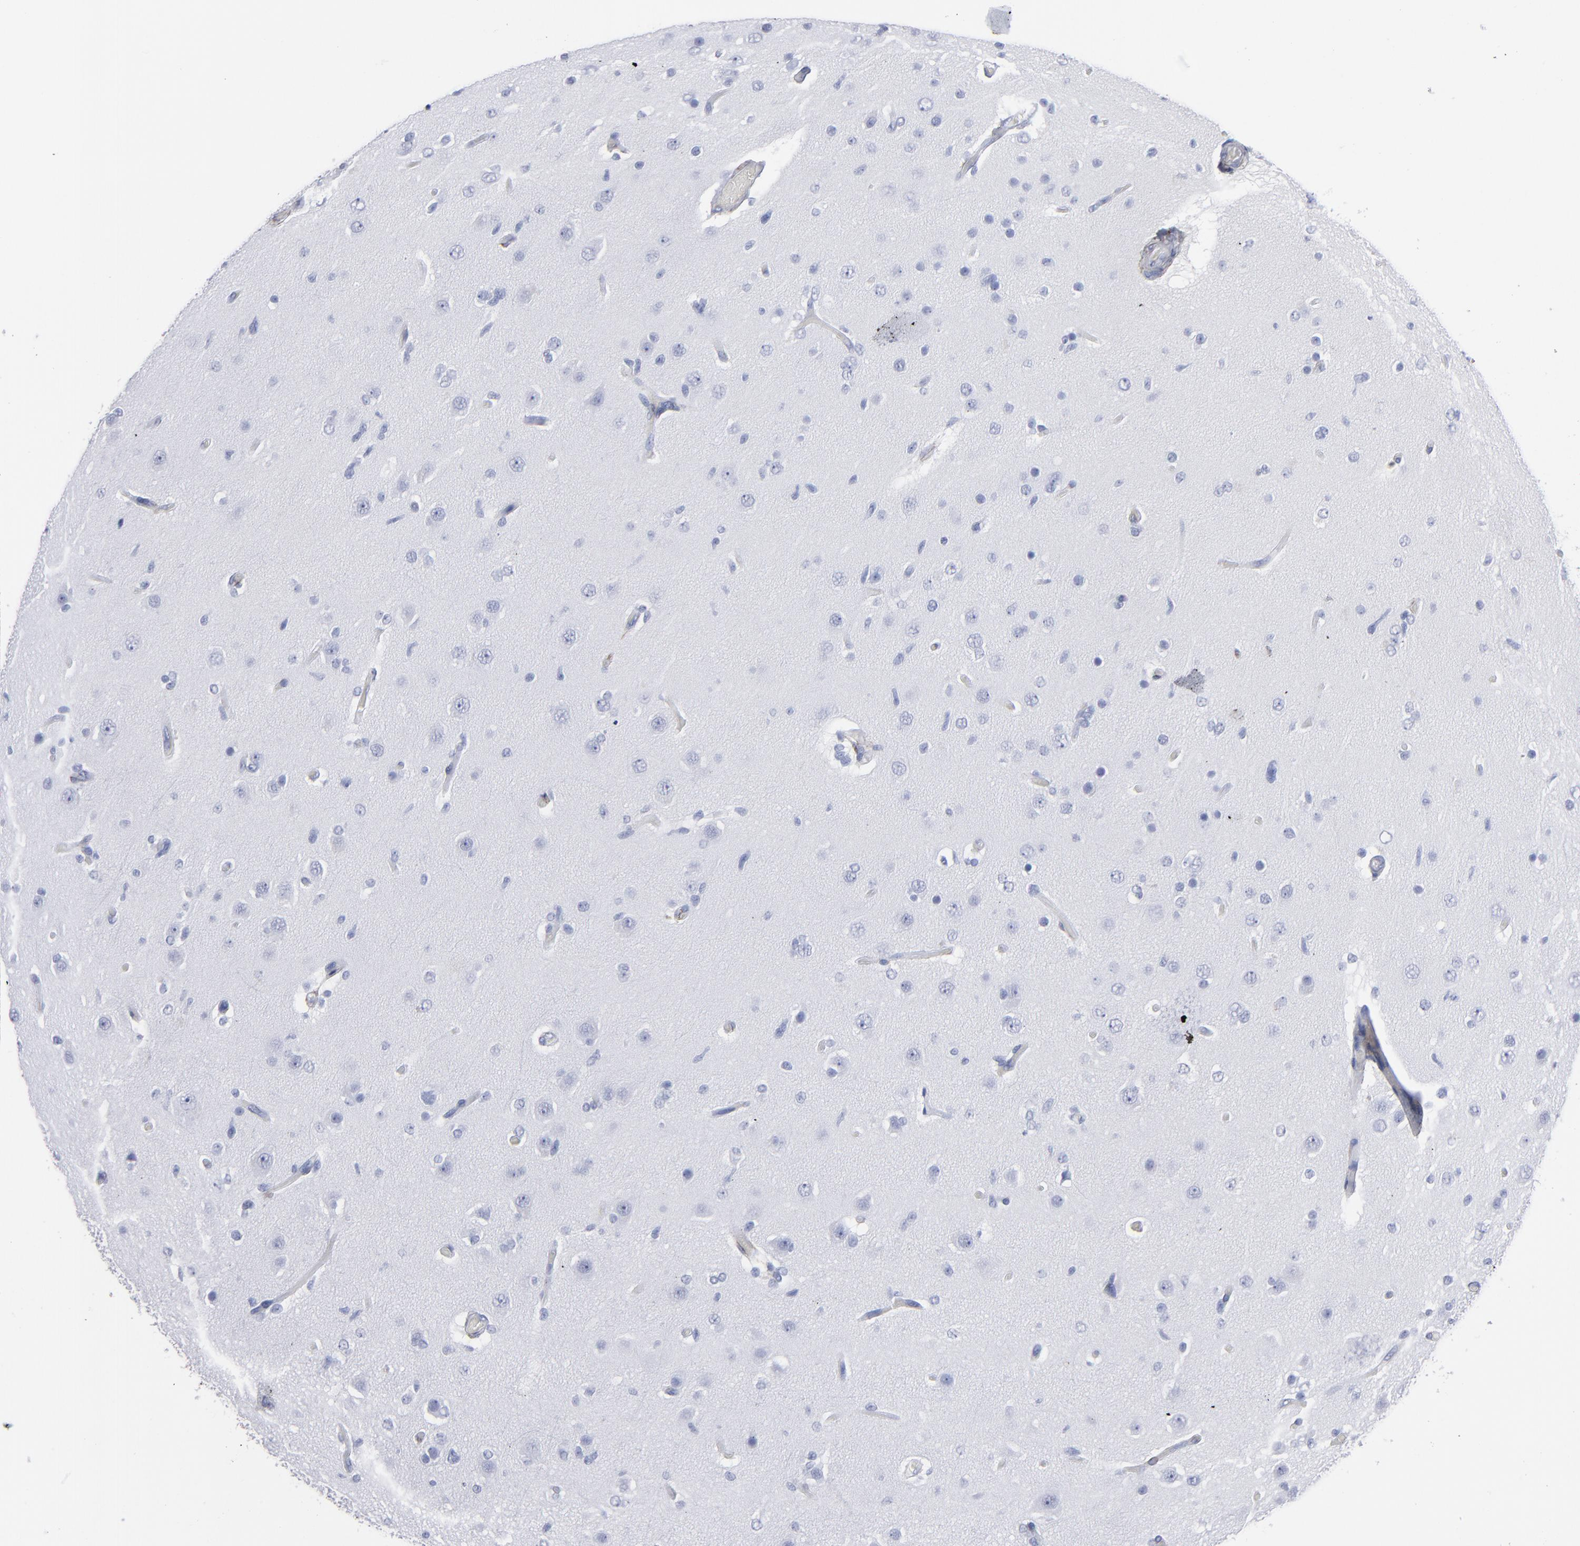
{"staining": {"intensity": "negative", "quantity": "none", "location": "none"}, "tissue": "glioma", "cell_type": "Tumor cells", "image_type": "cancer", "snomed": [{"axis": "morphology", "description": "Glioma, malignant, High grade"}, {"axis": "topography", "description": "Brain"}], "caption": "Tumor cells show no significant protein positivity in glioma.", "gene": "EMILIN1", "patient": {"sex": "male", "age": 33}}